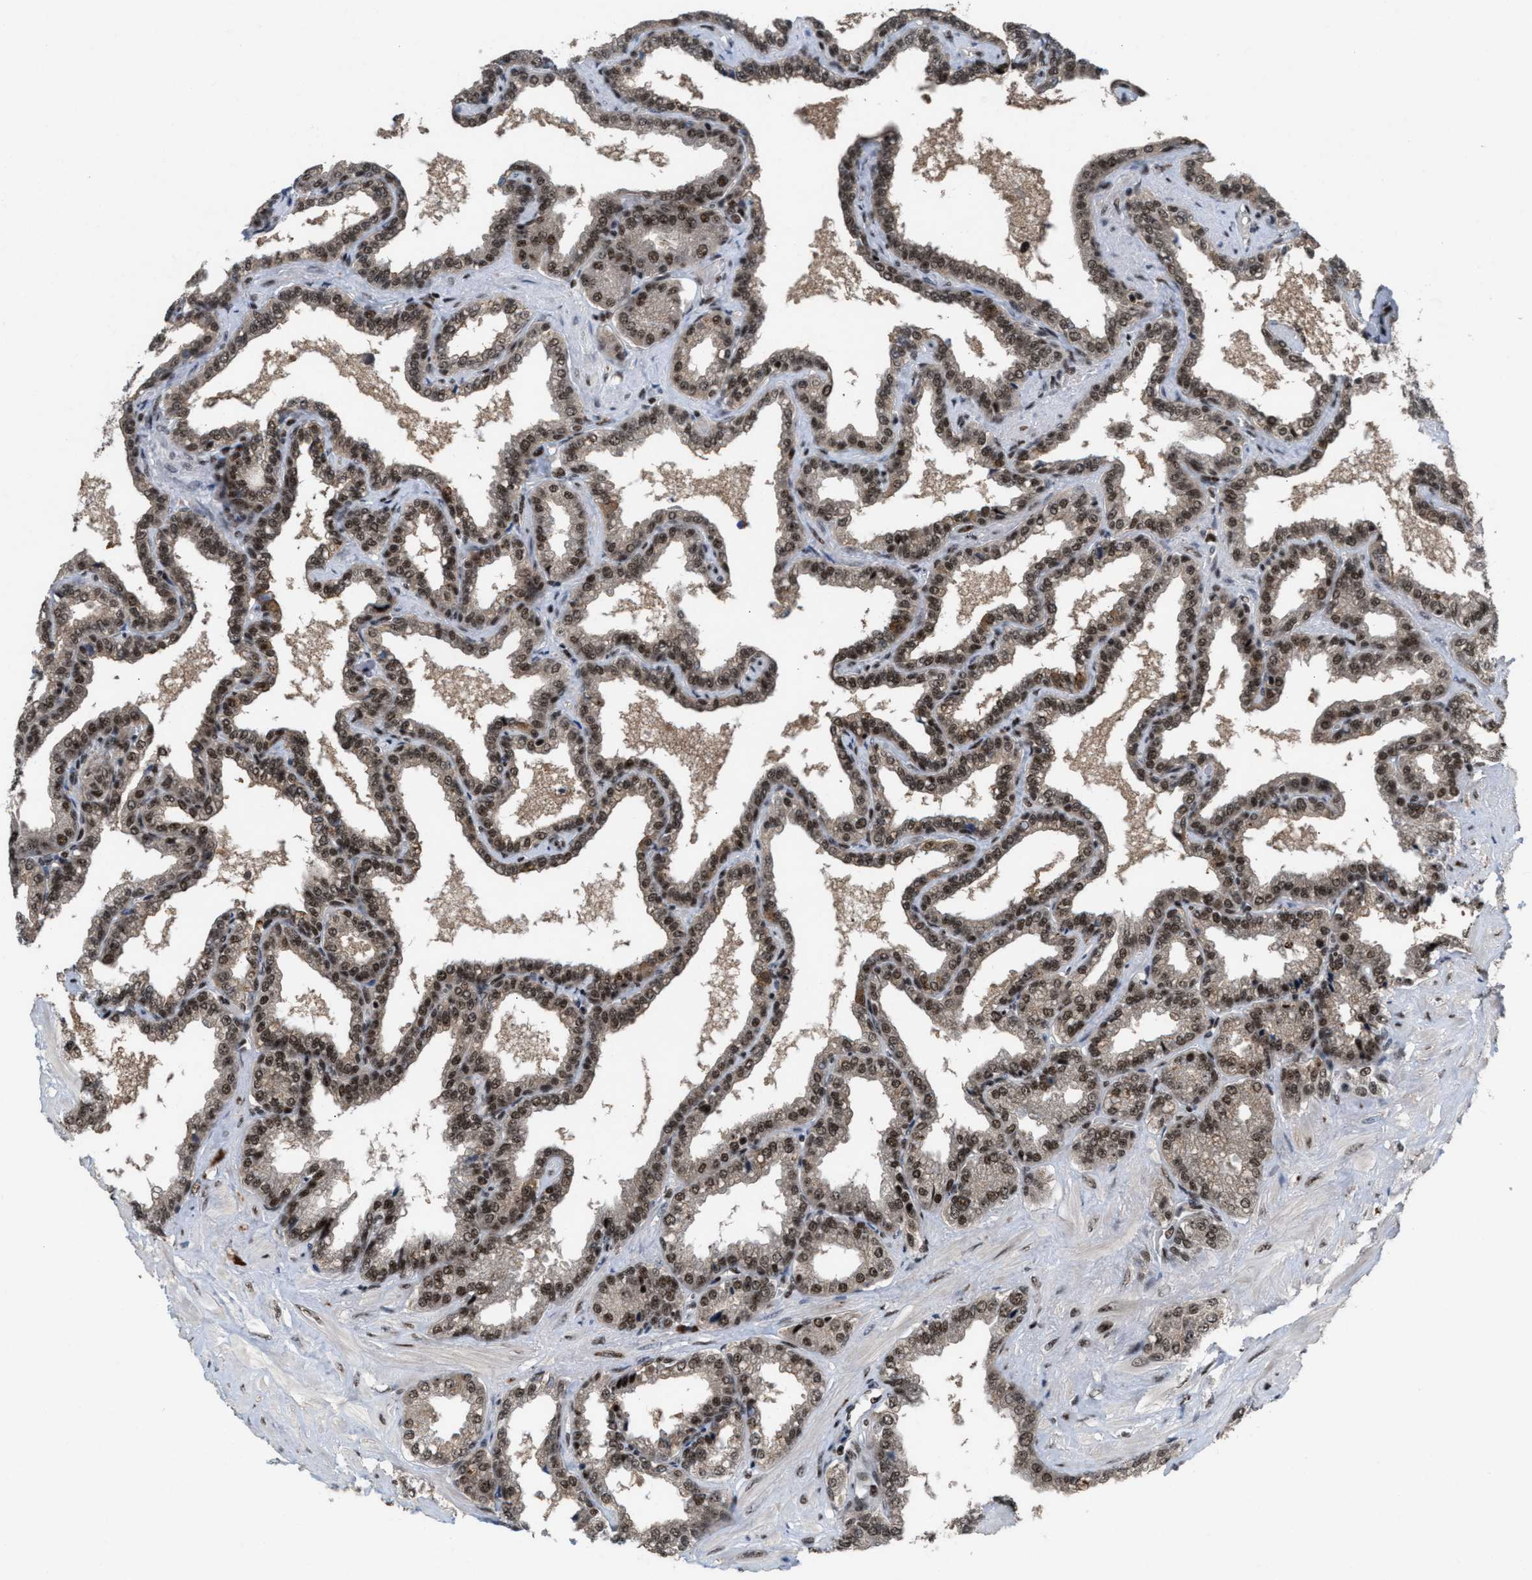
{"staining": {"intensity": "moderate", "quantity": ">75%", "location": "nuclear"}, "tissue": "seminal vesicle", "cell_type": "Glandular cells", "image_type": "normal", "snomed": [{"axis": "morphology", "description": "Normal tissue, NOS"}, {"axis": "topography", "description": "Seminal veicle"}], "caption": "An immunohistochemistry (IHC) image of benign tissue is shown. Protein staining in brown shows moderate nuclear positivity in seminal vesicle within glandular cells. Using DAB (brown) and hematoxylin (blue) stains, captured at high magnification using brightfield microscopy.", "gene": "PRPF4", "patient": {"sex": "male", "age": 46}}